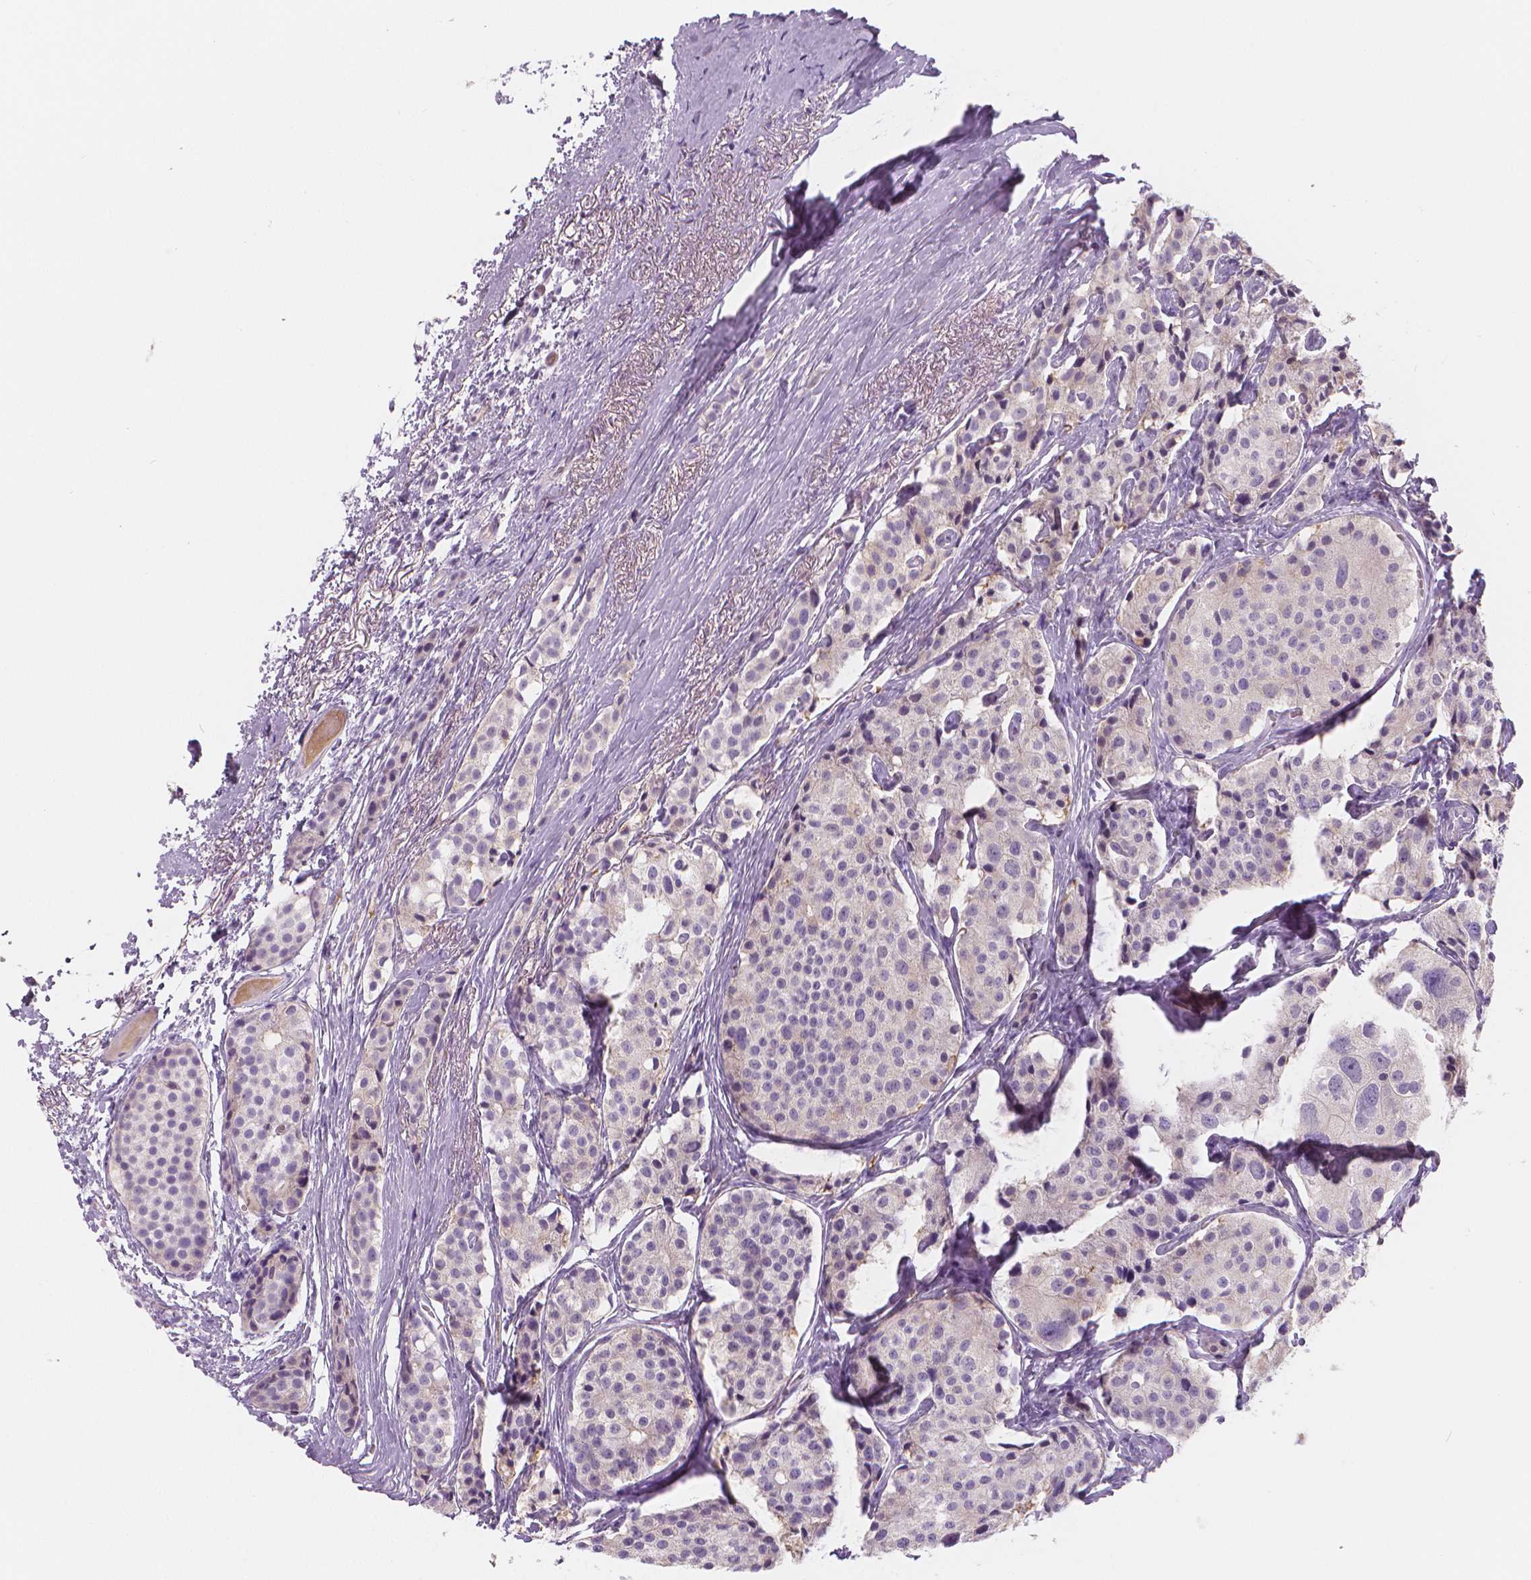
{"staining": {"intensity": "negative", "quantity": "none", "location": "none"}, "tissue": "carcinoid", "cell_type": "Tumor cells", "image_type": "cancer", "snomed": [{"axis": "morphology", "description": "Carcinoid, malignant, NOS"}, {"axis": "topography", "description": "Small intestine"}], "caption": "This is a histopathology image of immunohistochemistry (IHC) staining of carcinoid, which shows no staining in tumor cells. The staining was performed using DAB (3,3'-diaminobenzidine) to visualize the protein expression in brown, while the nuclei were stained in blue with hematoxylin (Magnification: 20x).", "gene": "APOA4", "patient": {"sex": "female", "age": 65}}